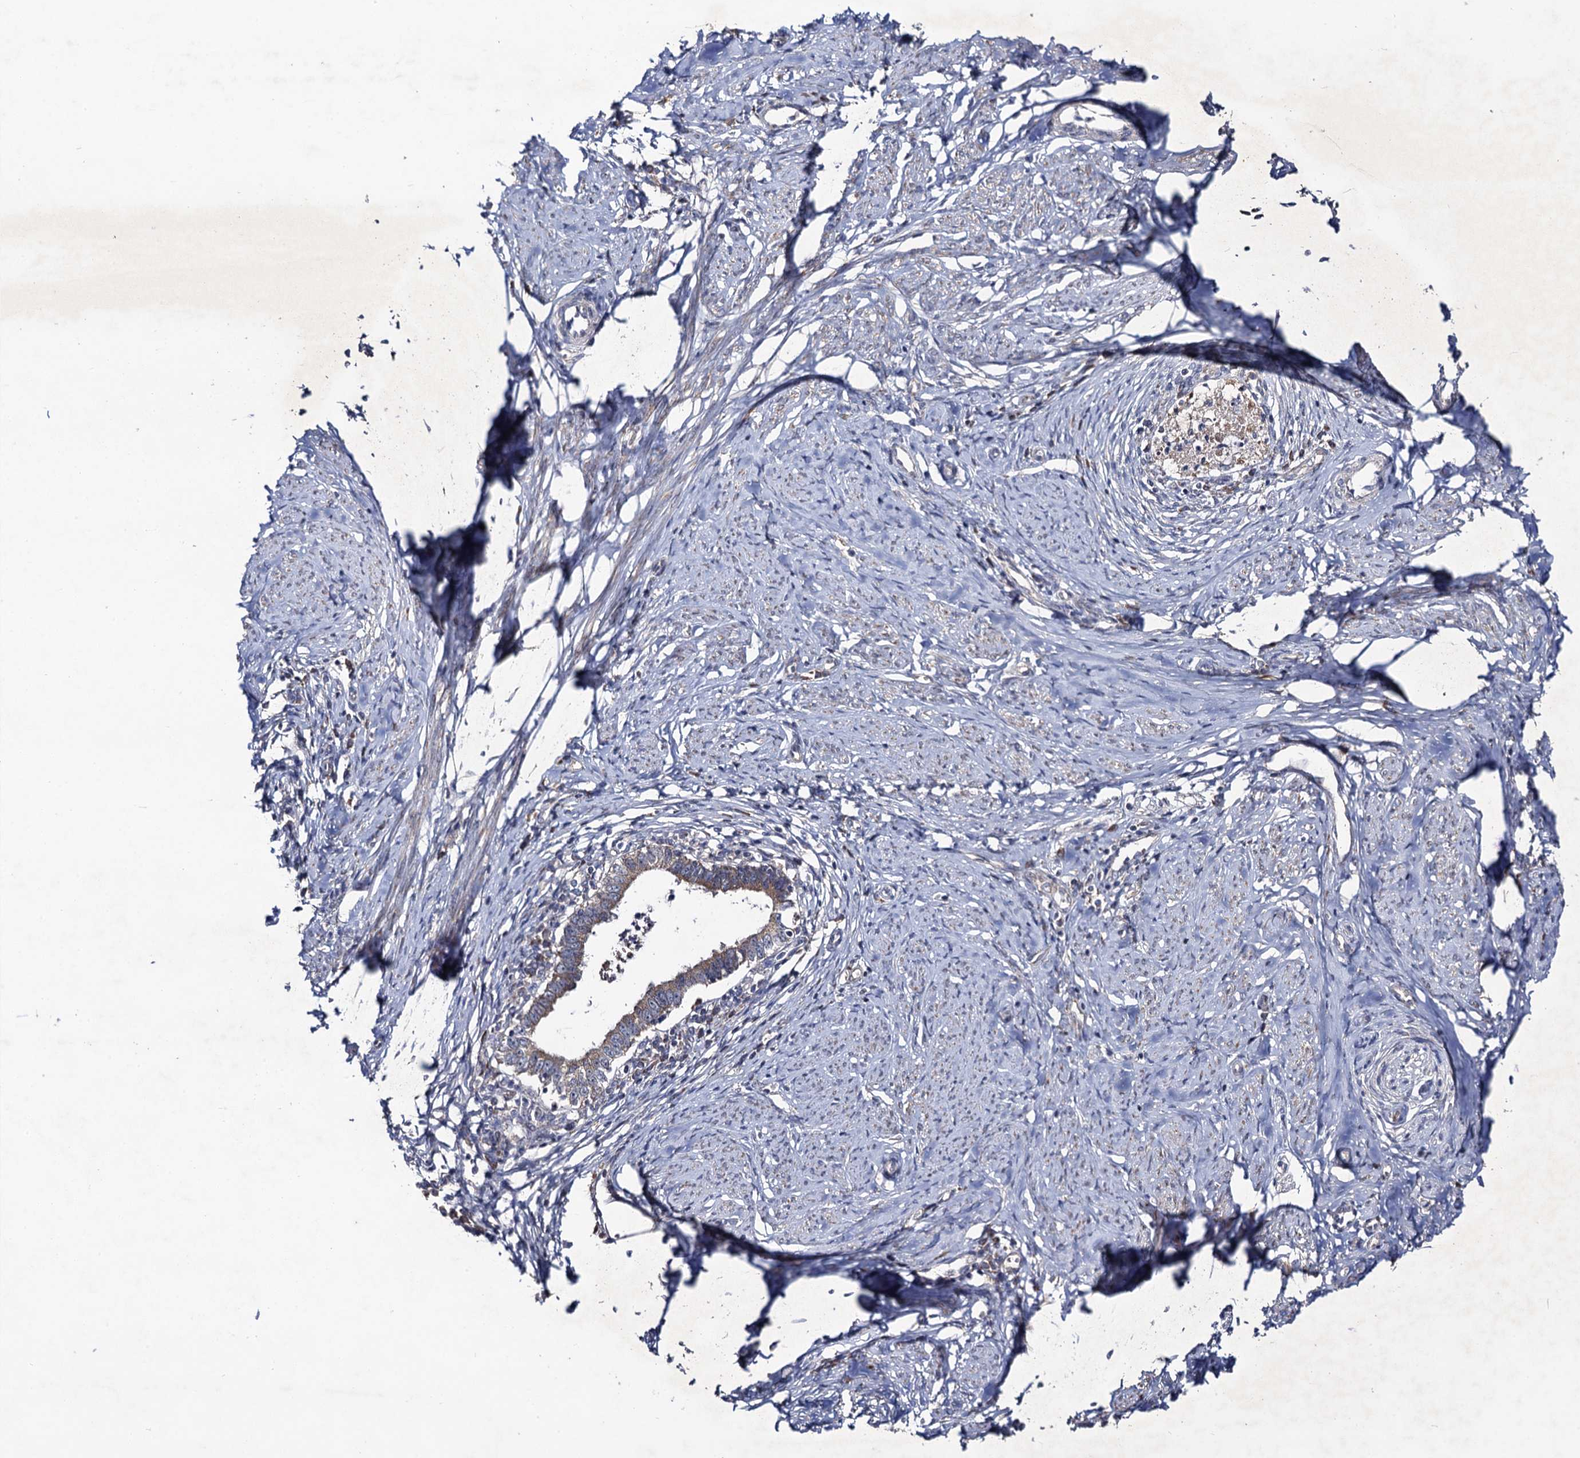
{"staining": {"intensity": "moderate", "quantity": ">75%", "location": "cytoplasmic/membranous"}, "tissue": "cervical cancer", "cell_type": "Tumor cells", "image_type": "cancer", "snomed": [{"axis": "morphology", "description": "Adenocarcinoma, NOS"}, {"axis": "topography", "description": "Cervix"}], "caption": "Cervical adenocarcinoma was stained to show a protein in brown. There is medium levels of moderate cytoplasmic/membranous staining in about >75% of tumor cells.", "gene": "VPS37D", "patient": {"sex": "female", "age": 36}}